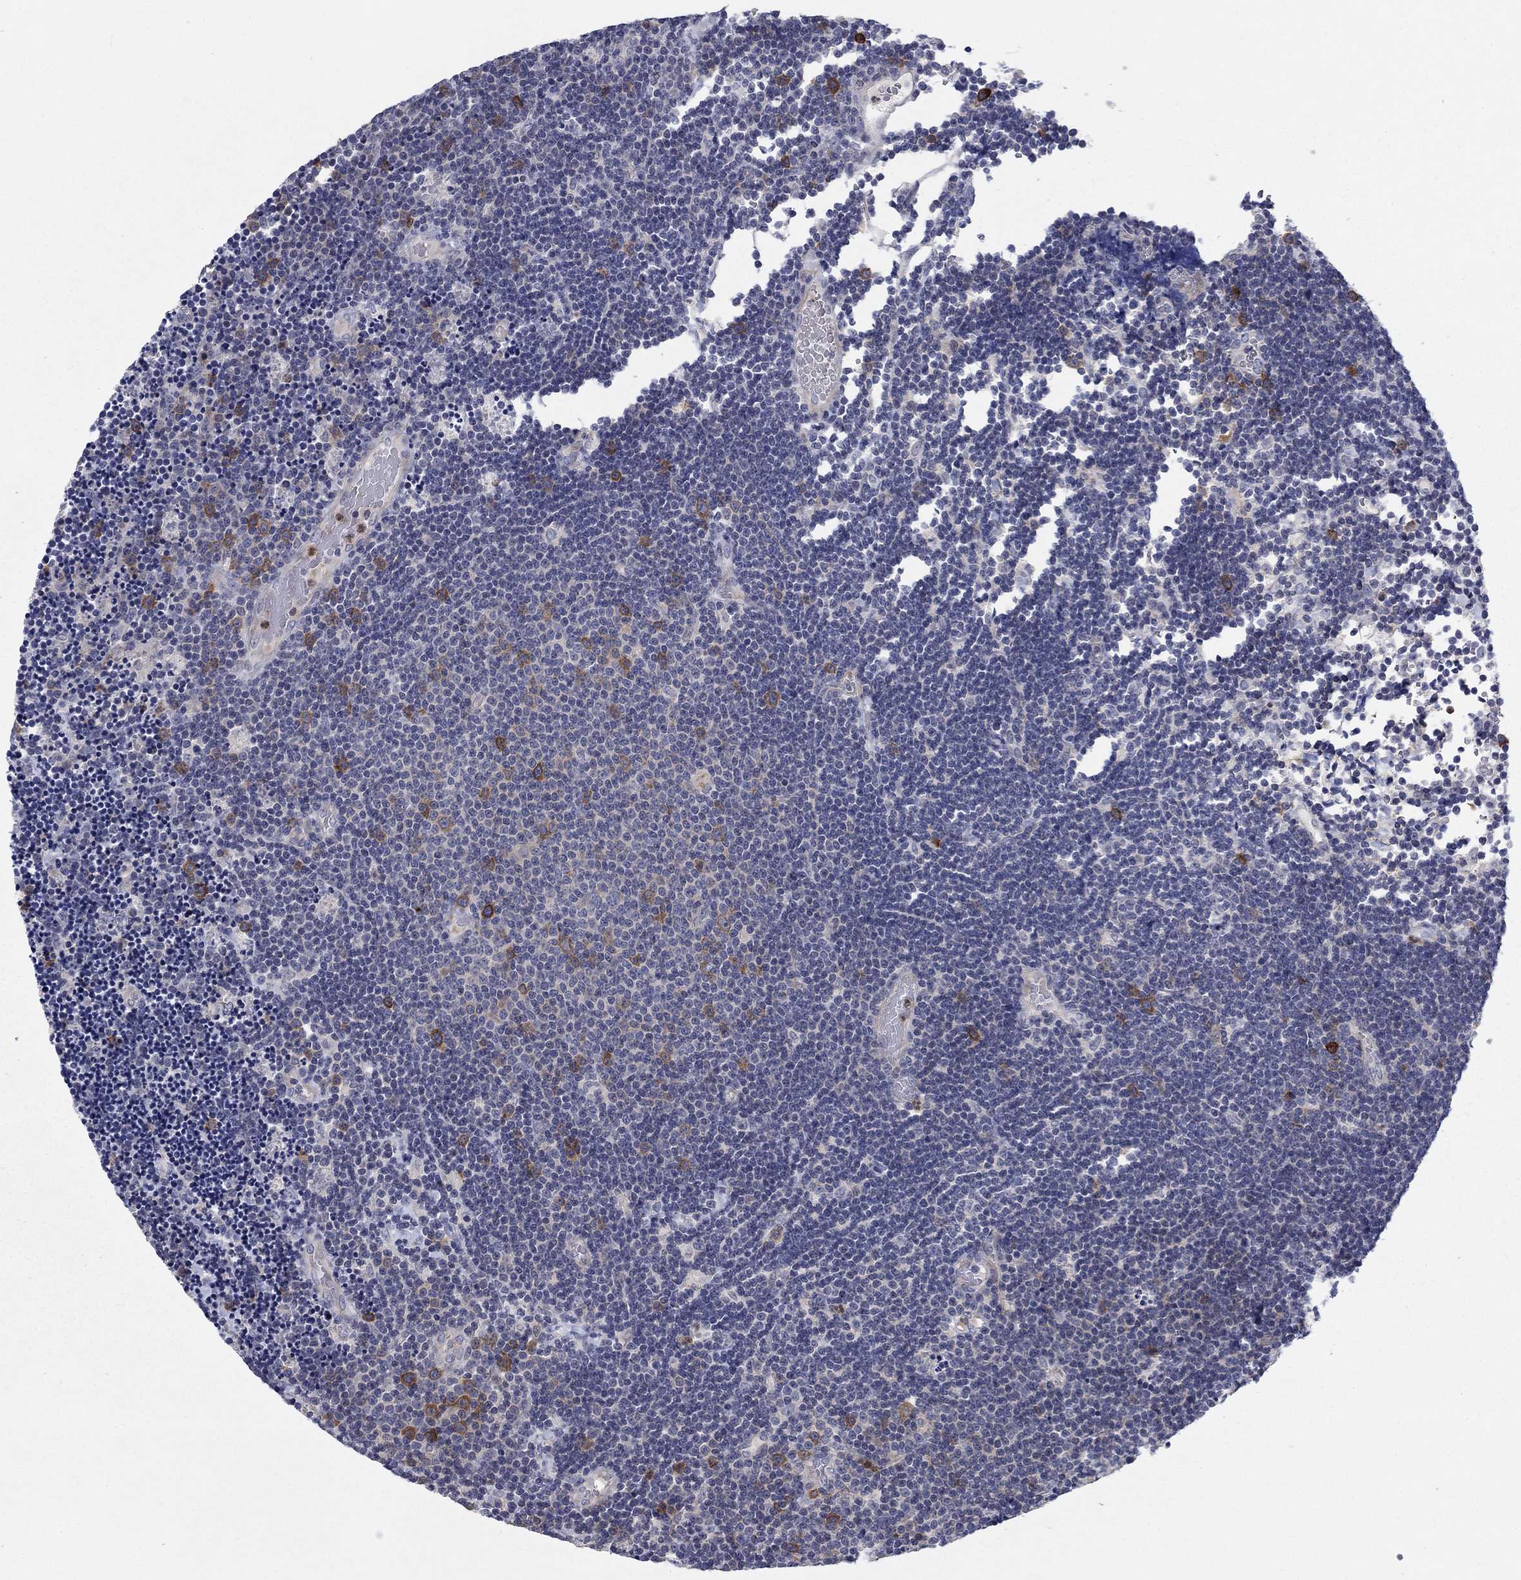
{"staining": {"intensity": "moderate", "quantity": "<25%", "location": "cytoplasmic/membranous"}, "tissue": "lymphoma", "cell_type": "Tumor cells", "image_type": "cancer", "snomed": [{"axis": "morphology", "description": "Malignant lymphoma, non-Hodgkin's type, Low grade"}, {"axis": "topography", "description": "Brain"}], "caption": "Human lymphoma stained with a protein marker reveals moderate staining in tumor cells.", "gene": "KIF15", "patient": {"sex": "female", "age": 66}}